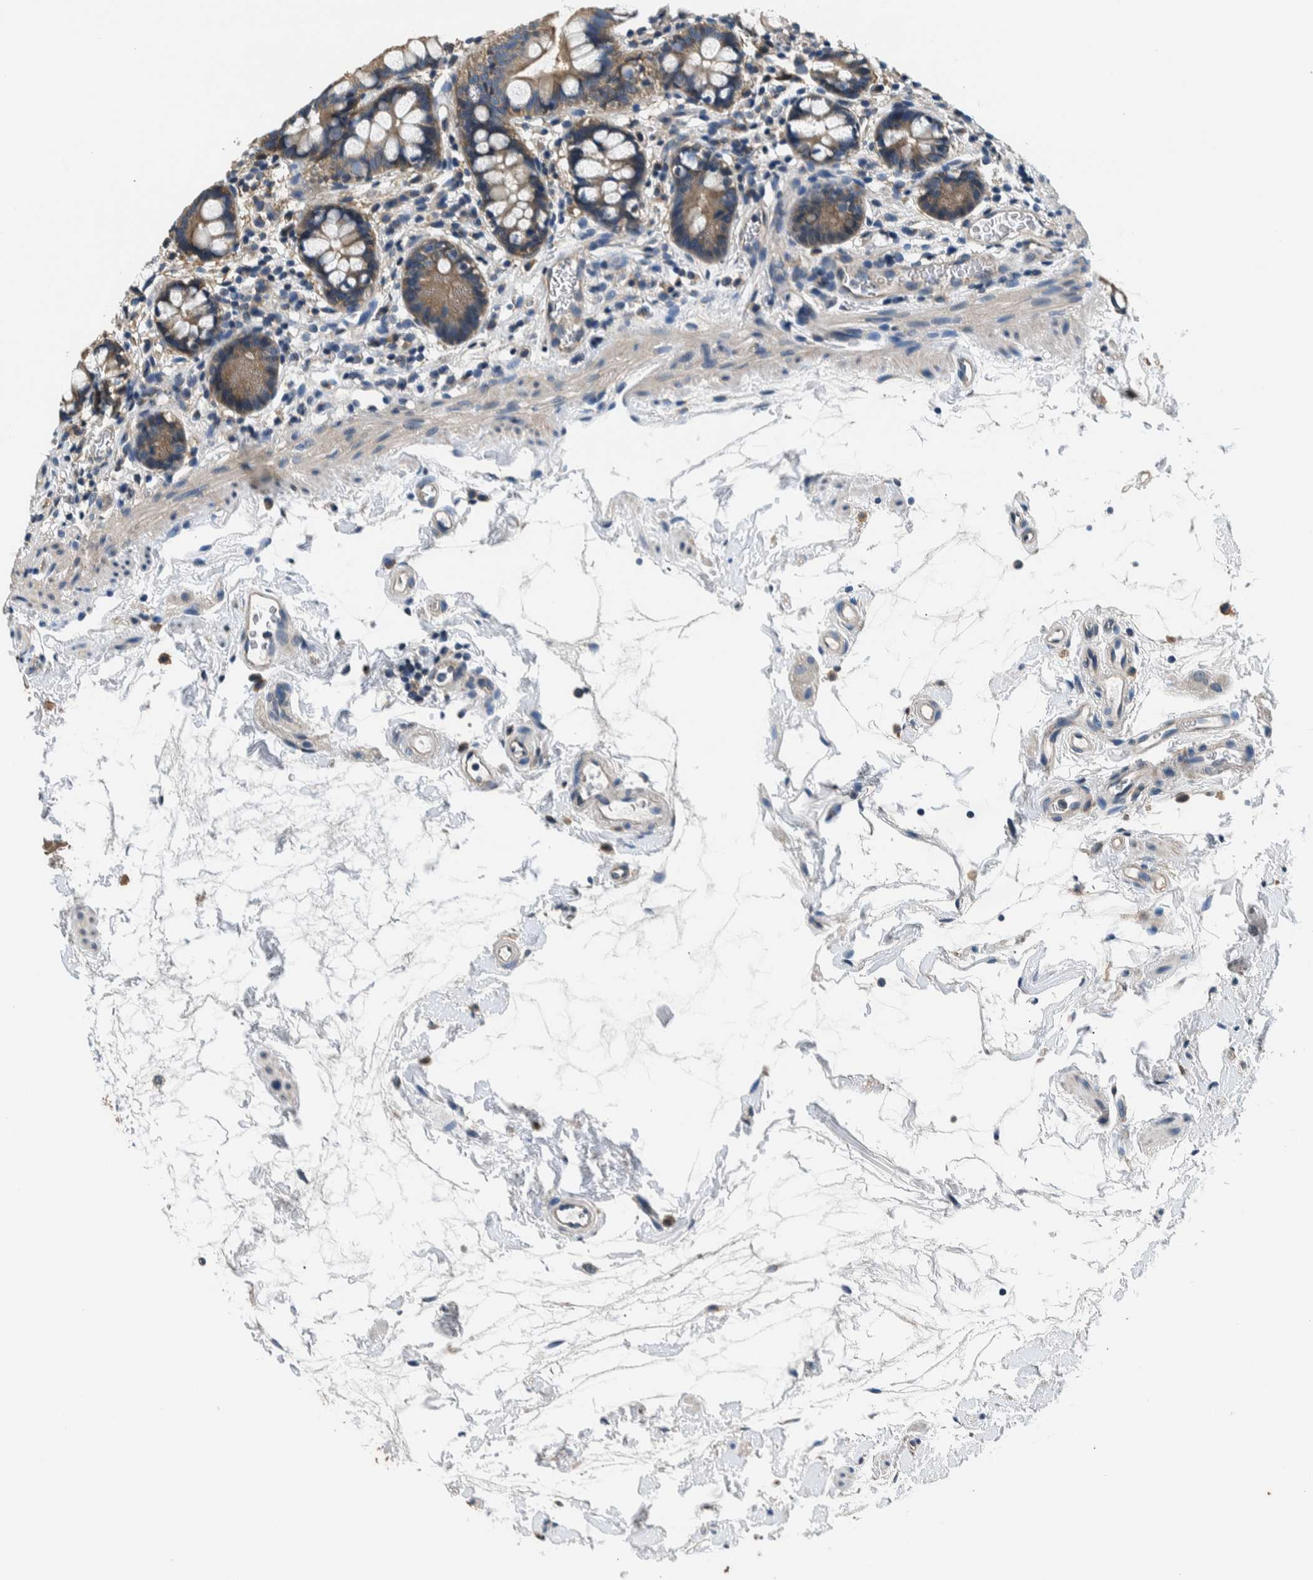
{"staining": {"intensity": "moderate", "quantity": "<25%", "location": "cytoplasmic/membranous"}, "tissue": "small intestine", "cell_type": "Glandular cells", "image_type": "normal", "snomed": [{"axis": "morphology", "description": "Normal tissue, NOS"}, {"axis": "topography", "description": "Small intestine"}], "caption": "Protein expression analysis of normal small intestine demonstrates moderate cytoplasmic/membranous positivity in approximately <25% of glandular cells.", "gene": "NIBAN2", "patient": {"sex": "female", "age": 84}}